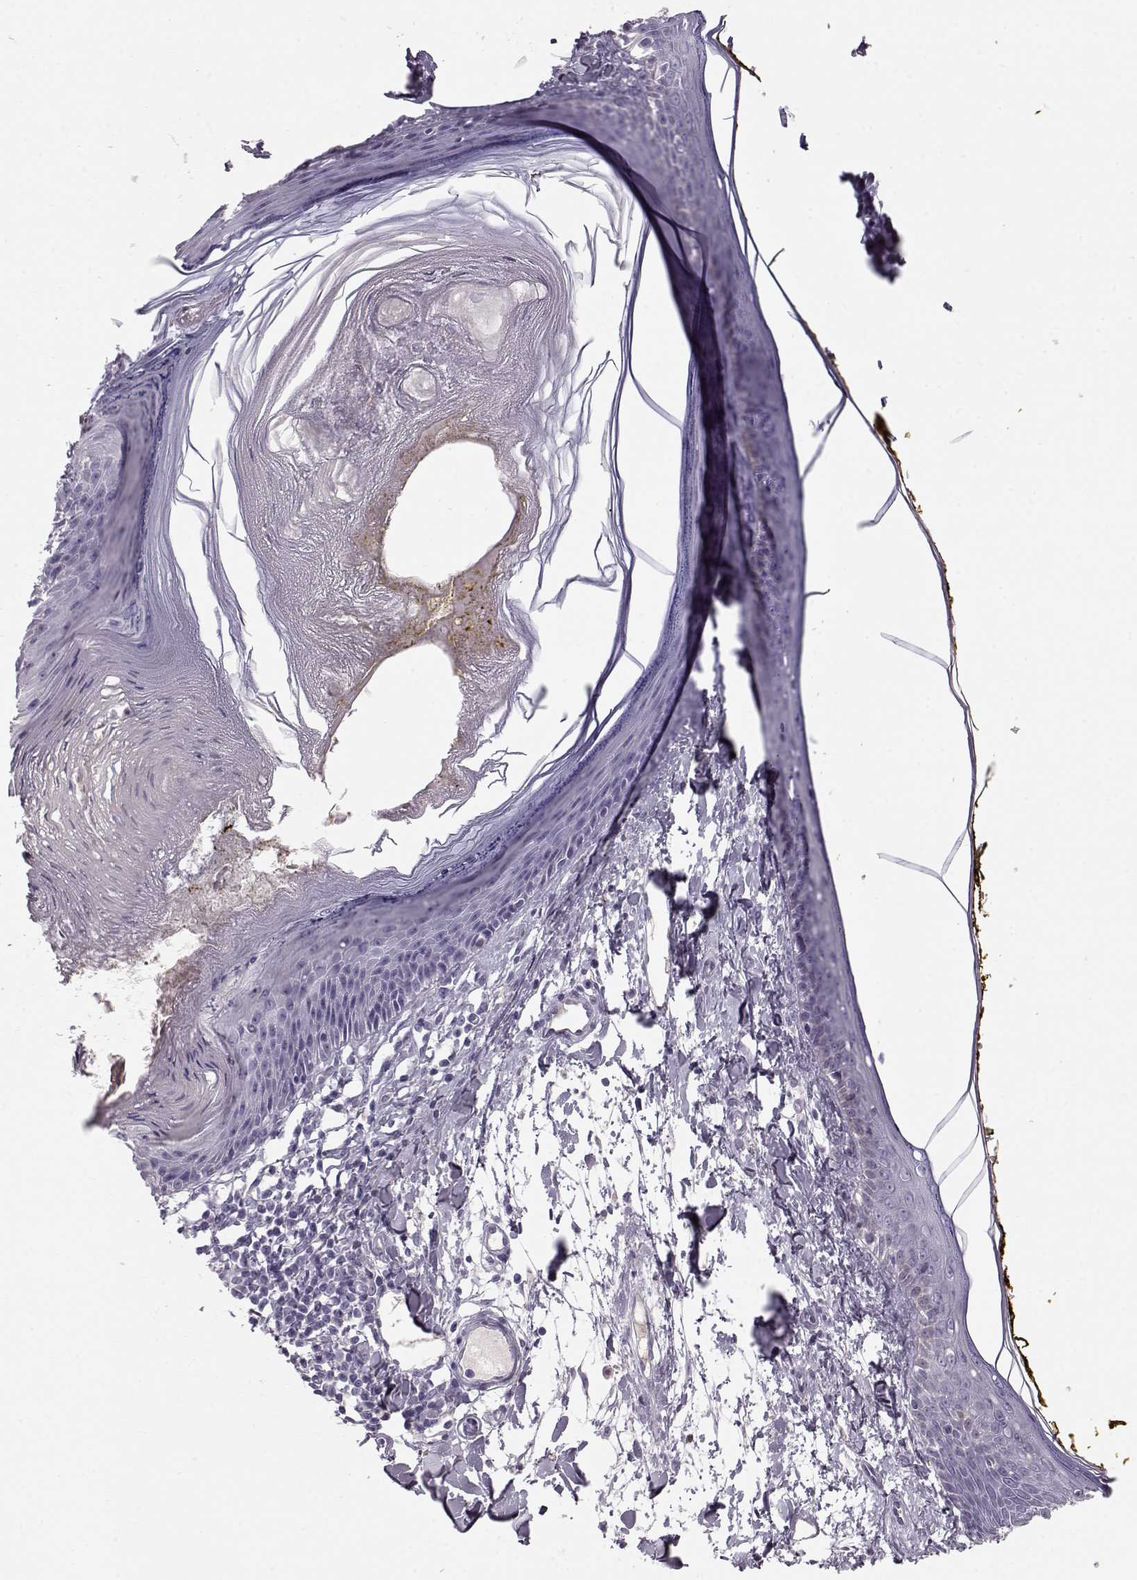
{"staining": {"intensity": "negative", "quantity": "none", "location": "none"}, "tissue": "skin", "cell_type": "Fibroblasts", "image_type": "normal", "snomed": [{"axis": "morphology", "description": "Normal tissue, NOS"}, {"axis": "topography", "description": "Skin"}], "caption": "There is no significant positivity in fibroblasts of skin. Brightfield microscopy of IHC stained with DAB (brown) and hematoxylin (blue), captured at high magnification.", "gene": "GPR26", "patient": {"sex": "male", "age": 76}}